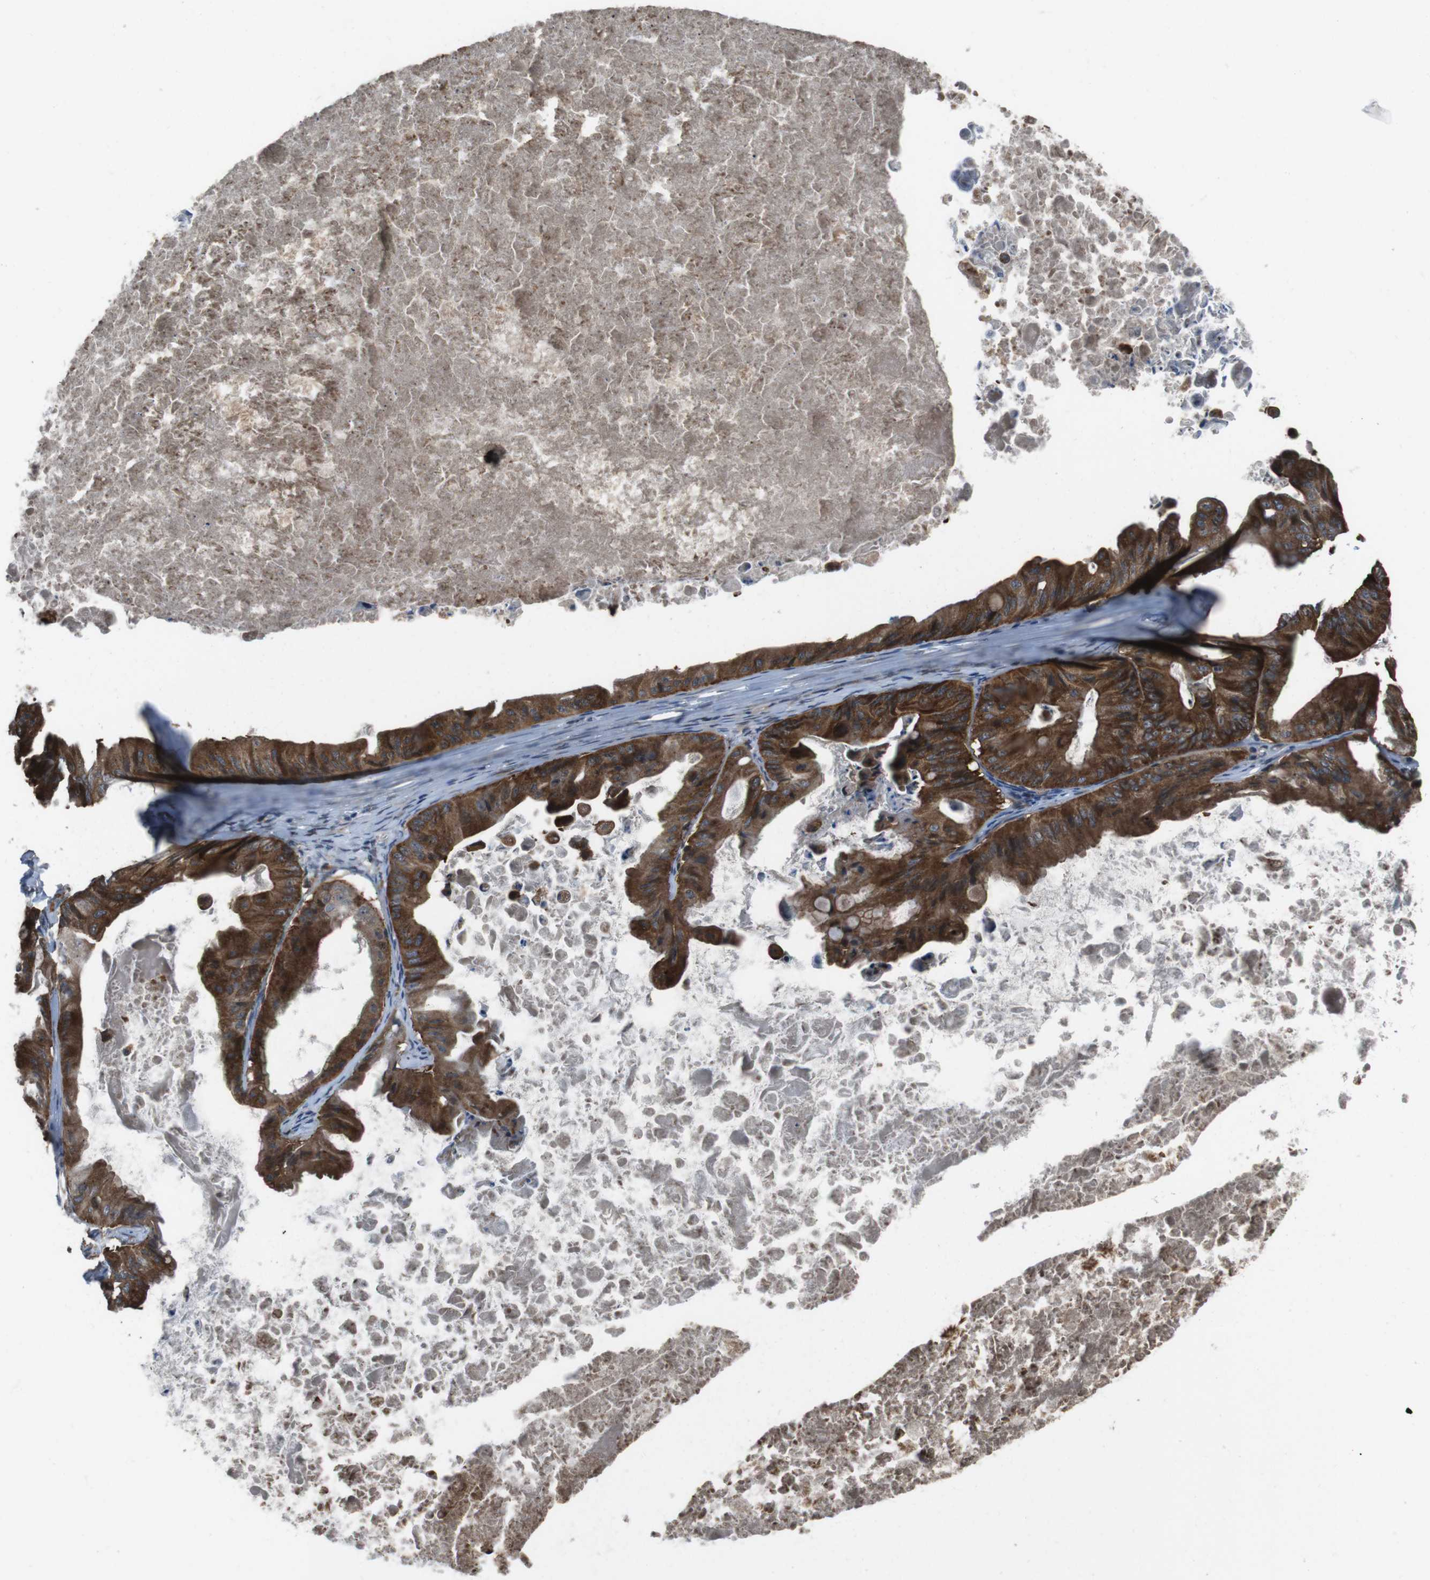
{"staining": {"intensity": "strong", "quantity": ">75%", "location": "cytoplasmic/membranous"}, "tissue": "ovarian cancer", "cell_type": "Tumor cells", "image_type": "cancer", "snomed": [{"axis": "morphology", "description": "Cystadenocarcinoma, mucinous, NOS"}, {"axis": "topography", "description": "Ovary"}], "caption": "Approximately >75% of tumor cells in human ovarian cancer (mucinous cystadenocarcinoma) exhibit strong cytoplasmic/membranous protein staining as visualized by brown immunohistochemical staining.", "gene": "SLC22A23", "patient": {"sex": "female", "age": 37}}